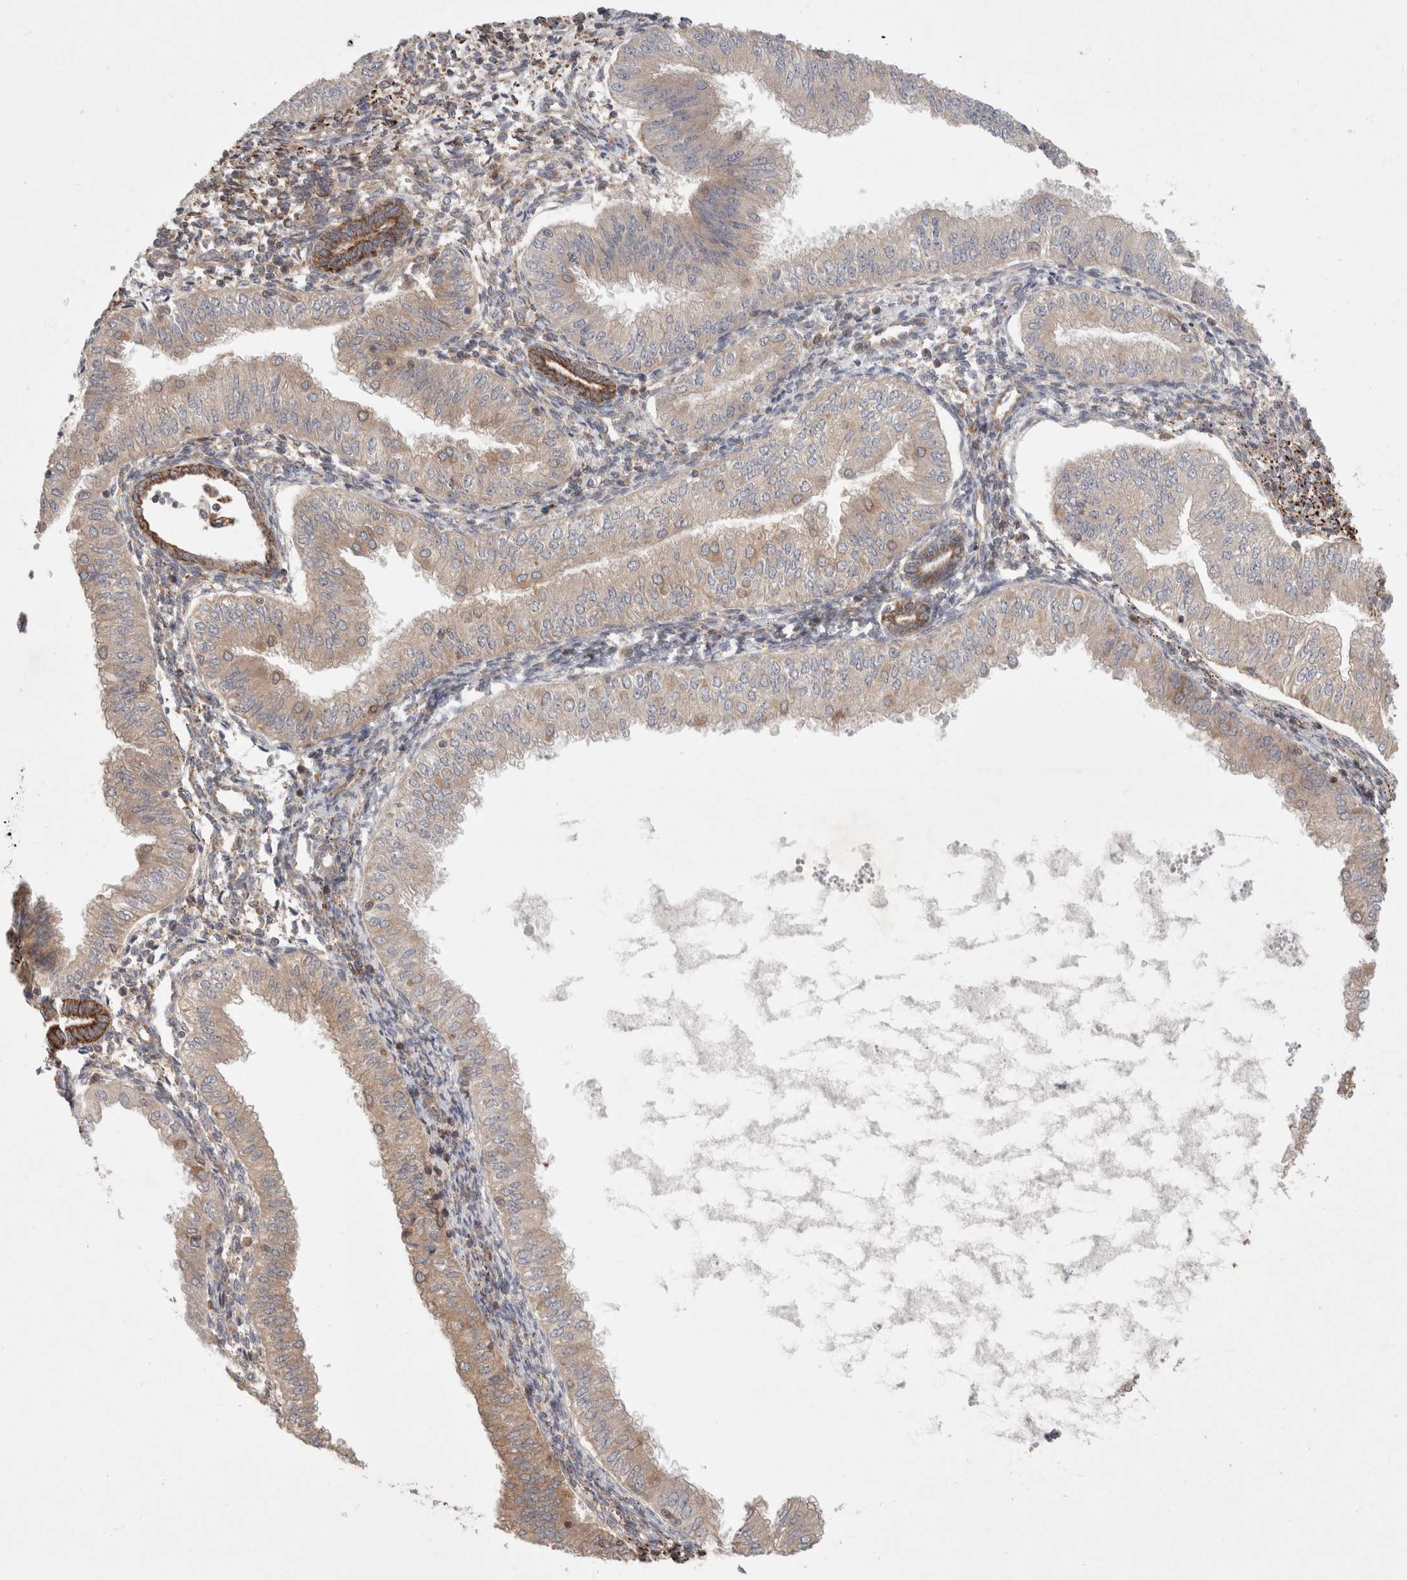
{"staining": {"intensity": "weak", "quantity": "<25%", "location": "cytoplasmic/membranous"}, "tissue": "endometrial cancer", "cell_type": "Tumor cells", "image_type": "cancer", "snomed": [{"axis": "morphology", "description": "Normal tissue, NOS"}, {"axis": "morphology", "description": "Adenocarcinoma, NOS"}, {"axis": "topography", "description": "Endometrium"}], "caption": "The histopathology image demonstrates no significant expression in tumor cells of endometrial cancer (adenocarcinoma). (Stains: DAB IHC with hematoxylin counter stain, Microscopy: brightfield microscopy at high magnification).", "gene": "HROB", "patient": {"sex": "female", "age": 53}}